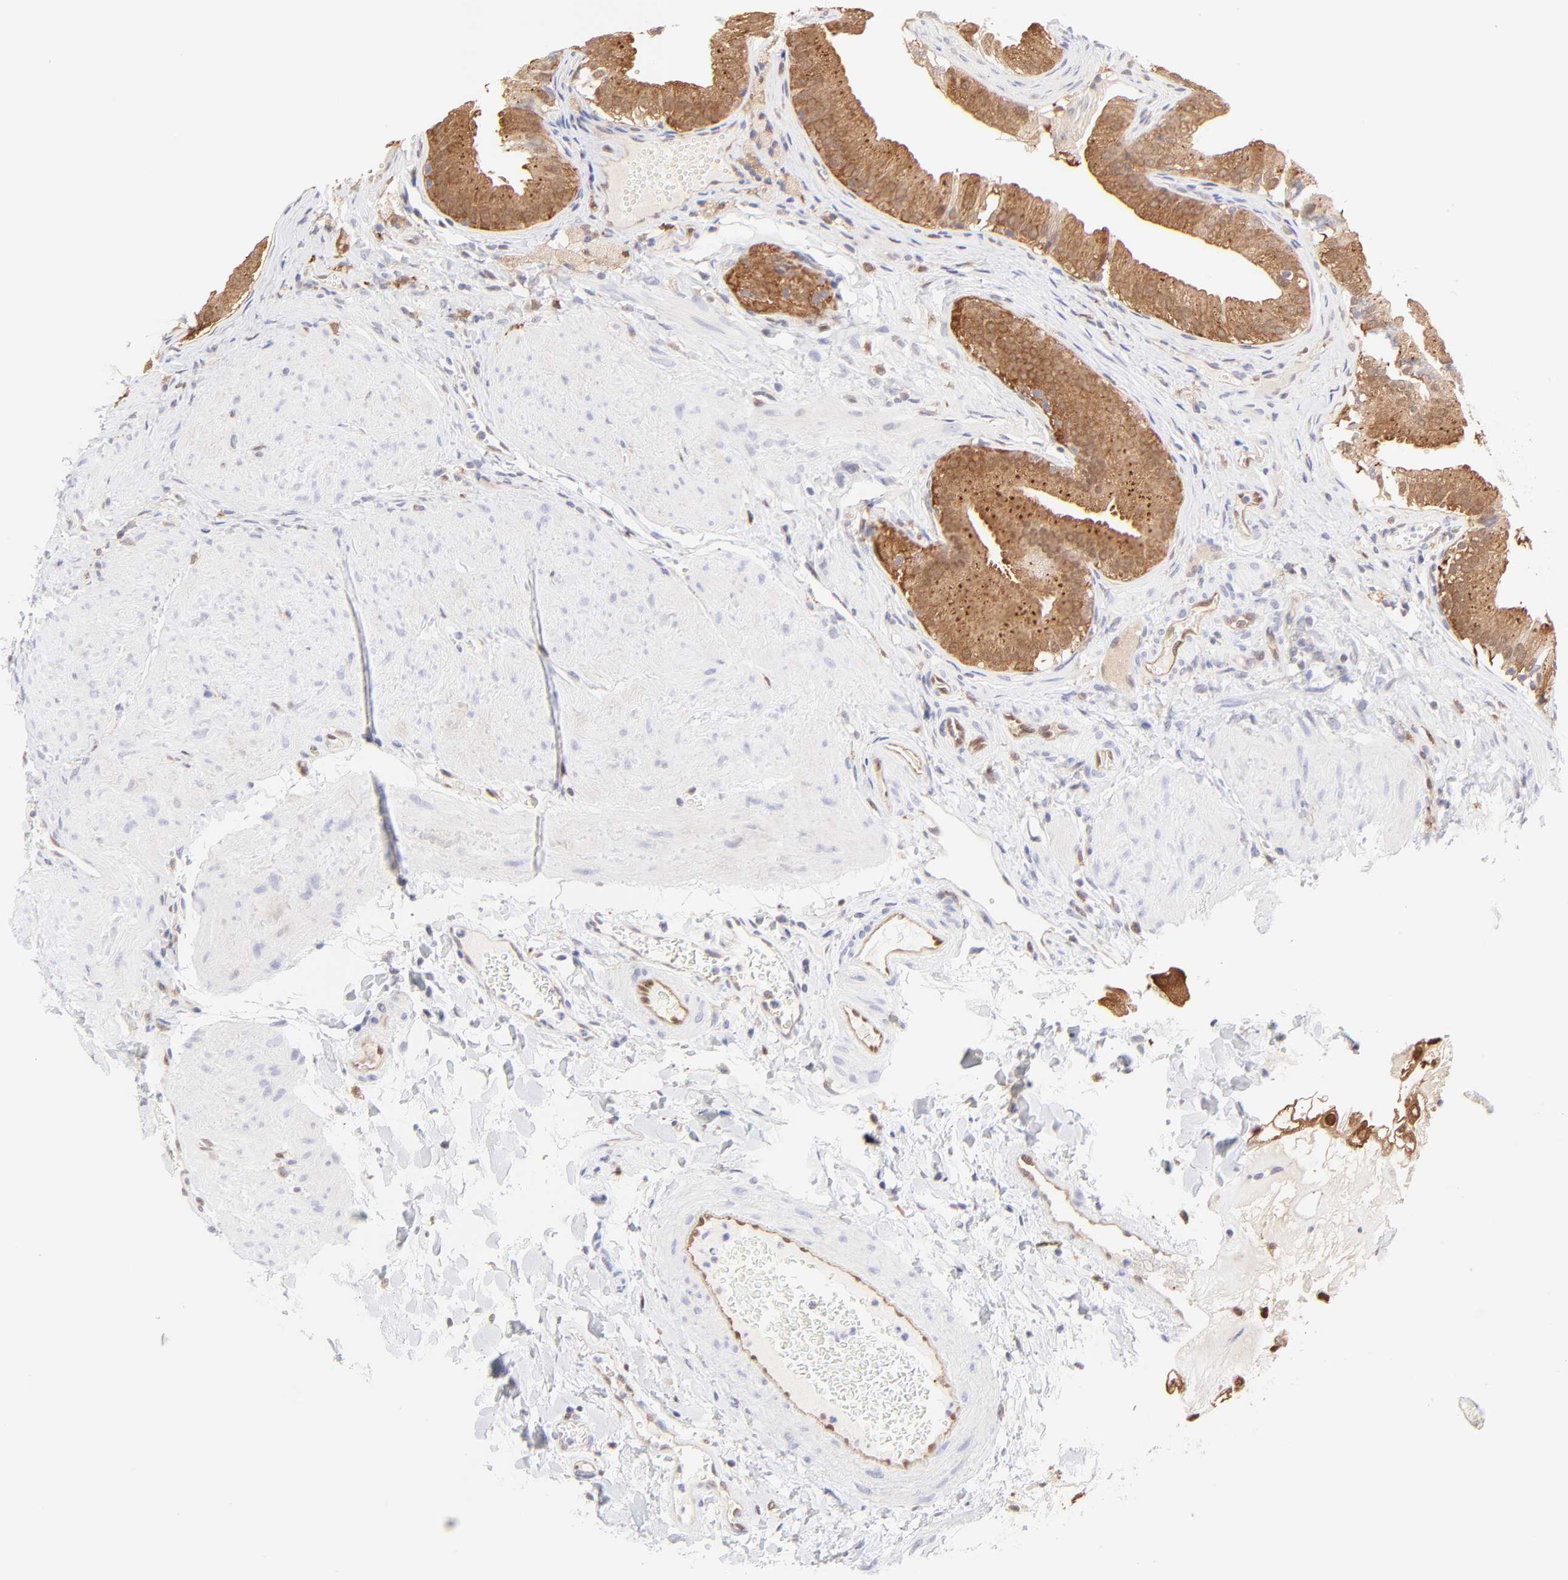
{"staining": {"intensity": "moderate", "quantity": ">75%", "location": "cytoplasmic/membranous"}, "tissue": "gallbladder", "cell_type": "Glandular cells", "image_type": "normal", "snomed": [{"axis": "morphology", "description": "Normal tissue, NOS"}, {"axis": "topography", "description": "Gallbladder"}], "caption": "Glandular cells exhibit moderate cytoplasmic/membranous positivity in about >75% of cells in unremarkable gallbladder. (DAB = brown stain, brightfield microscopy at high magnification).", "gene": "HYAL1", "patient": {"sex": "female", "age": 24}}